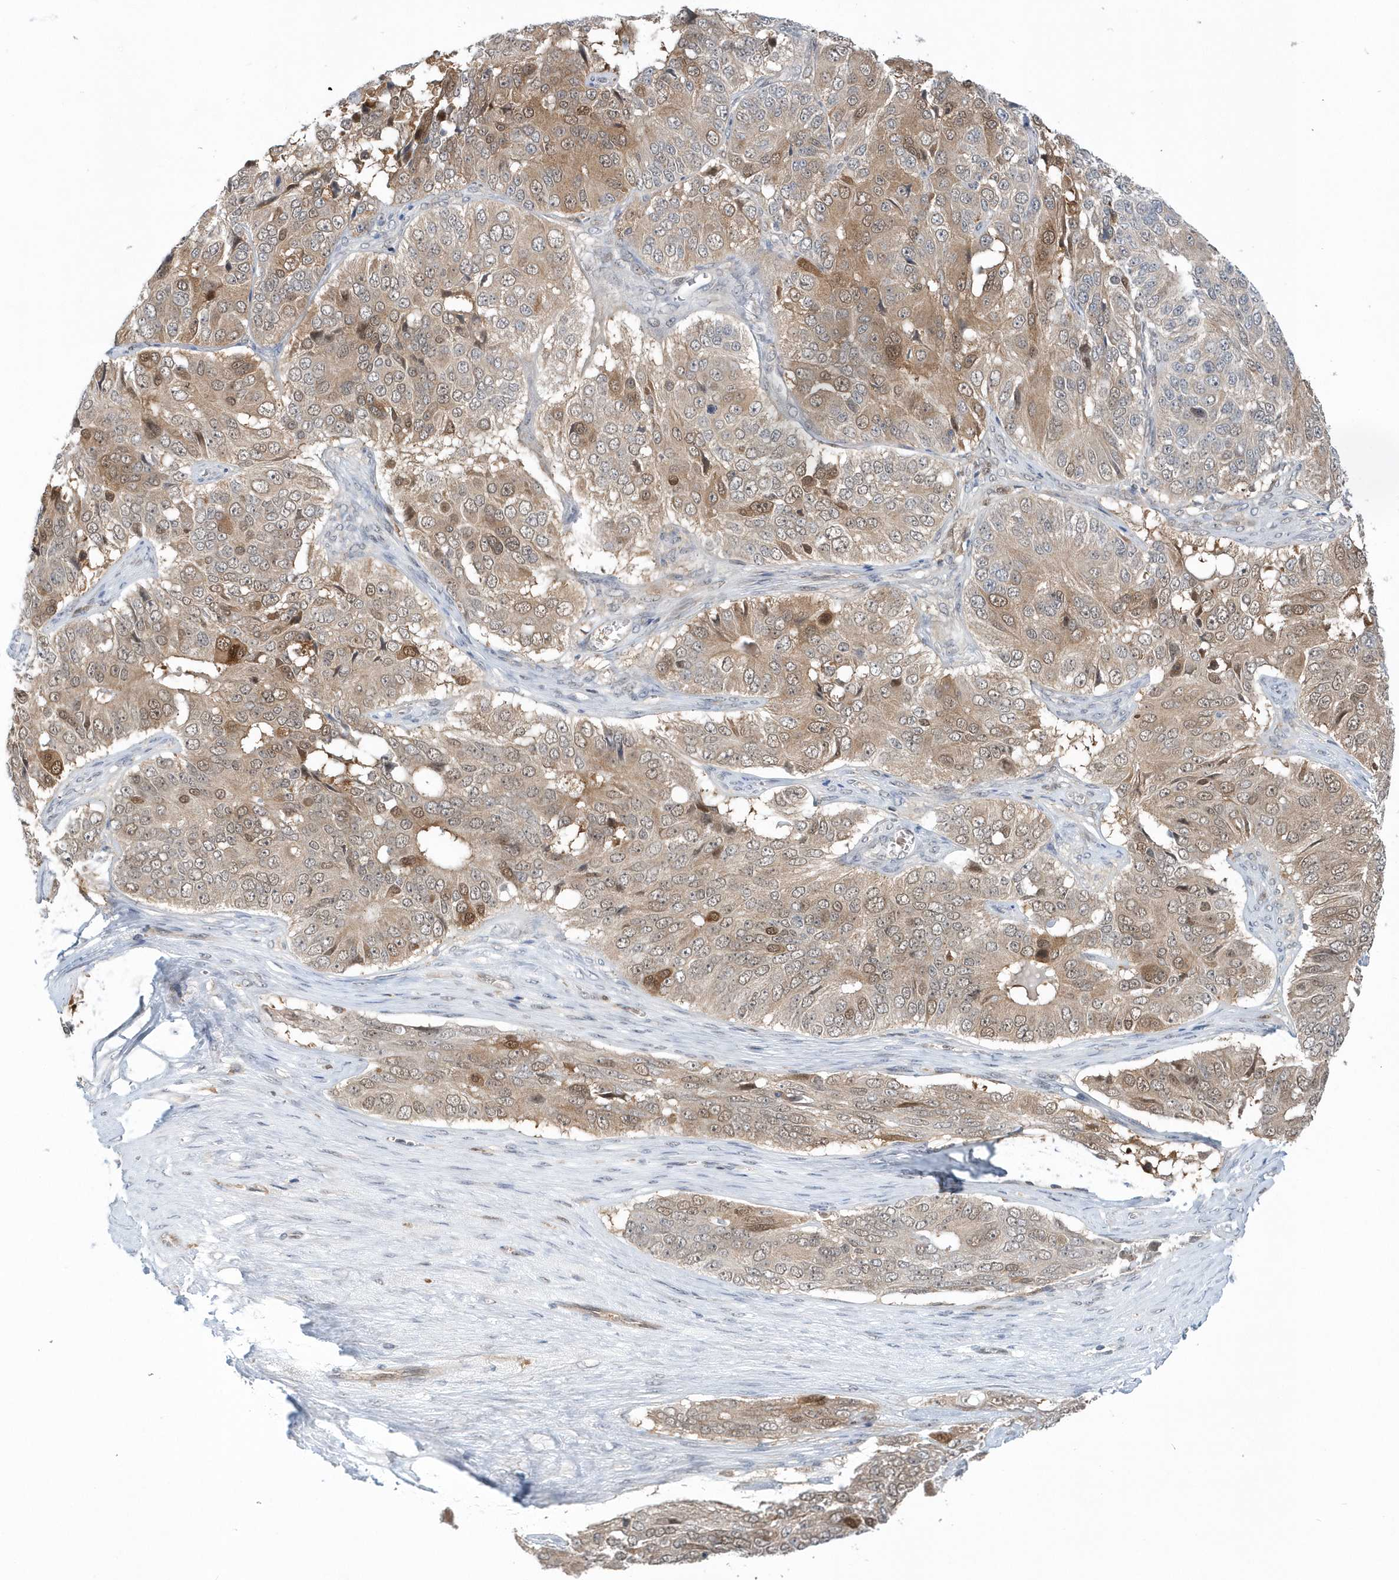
{"staining": {"intensity": "moderate", "quantity": ">75%", "location": "cytoplasmic/membranous,nuclear"}, "tissue": "ovarian cancer", "cell_type": "Tumor cells", "image_type": "cancer", "snomed": [{"axis": "morphology", "description": "Carcinoma, endometroid"}, {"axis": "topography", "description": "Ovary"}], "caption": "A histopathology image showing moderate cytoplasmic/membranous and nuclear expression in about >75% of tumor cells in ovarian cancer (endometroid carcinoma), as visualized by brown immunohistochemical staining.", "gene": "RNF7", "patient": {"sex": "female", "age": 51}}